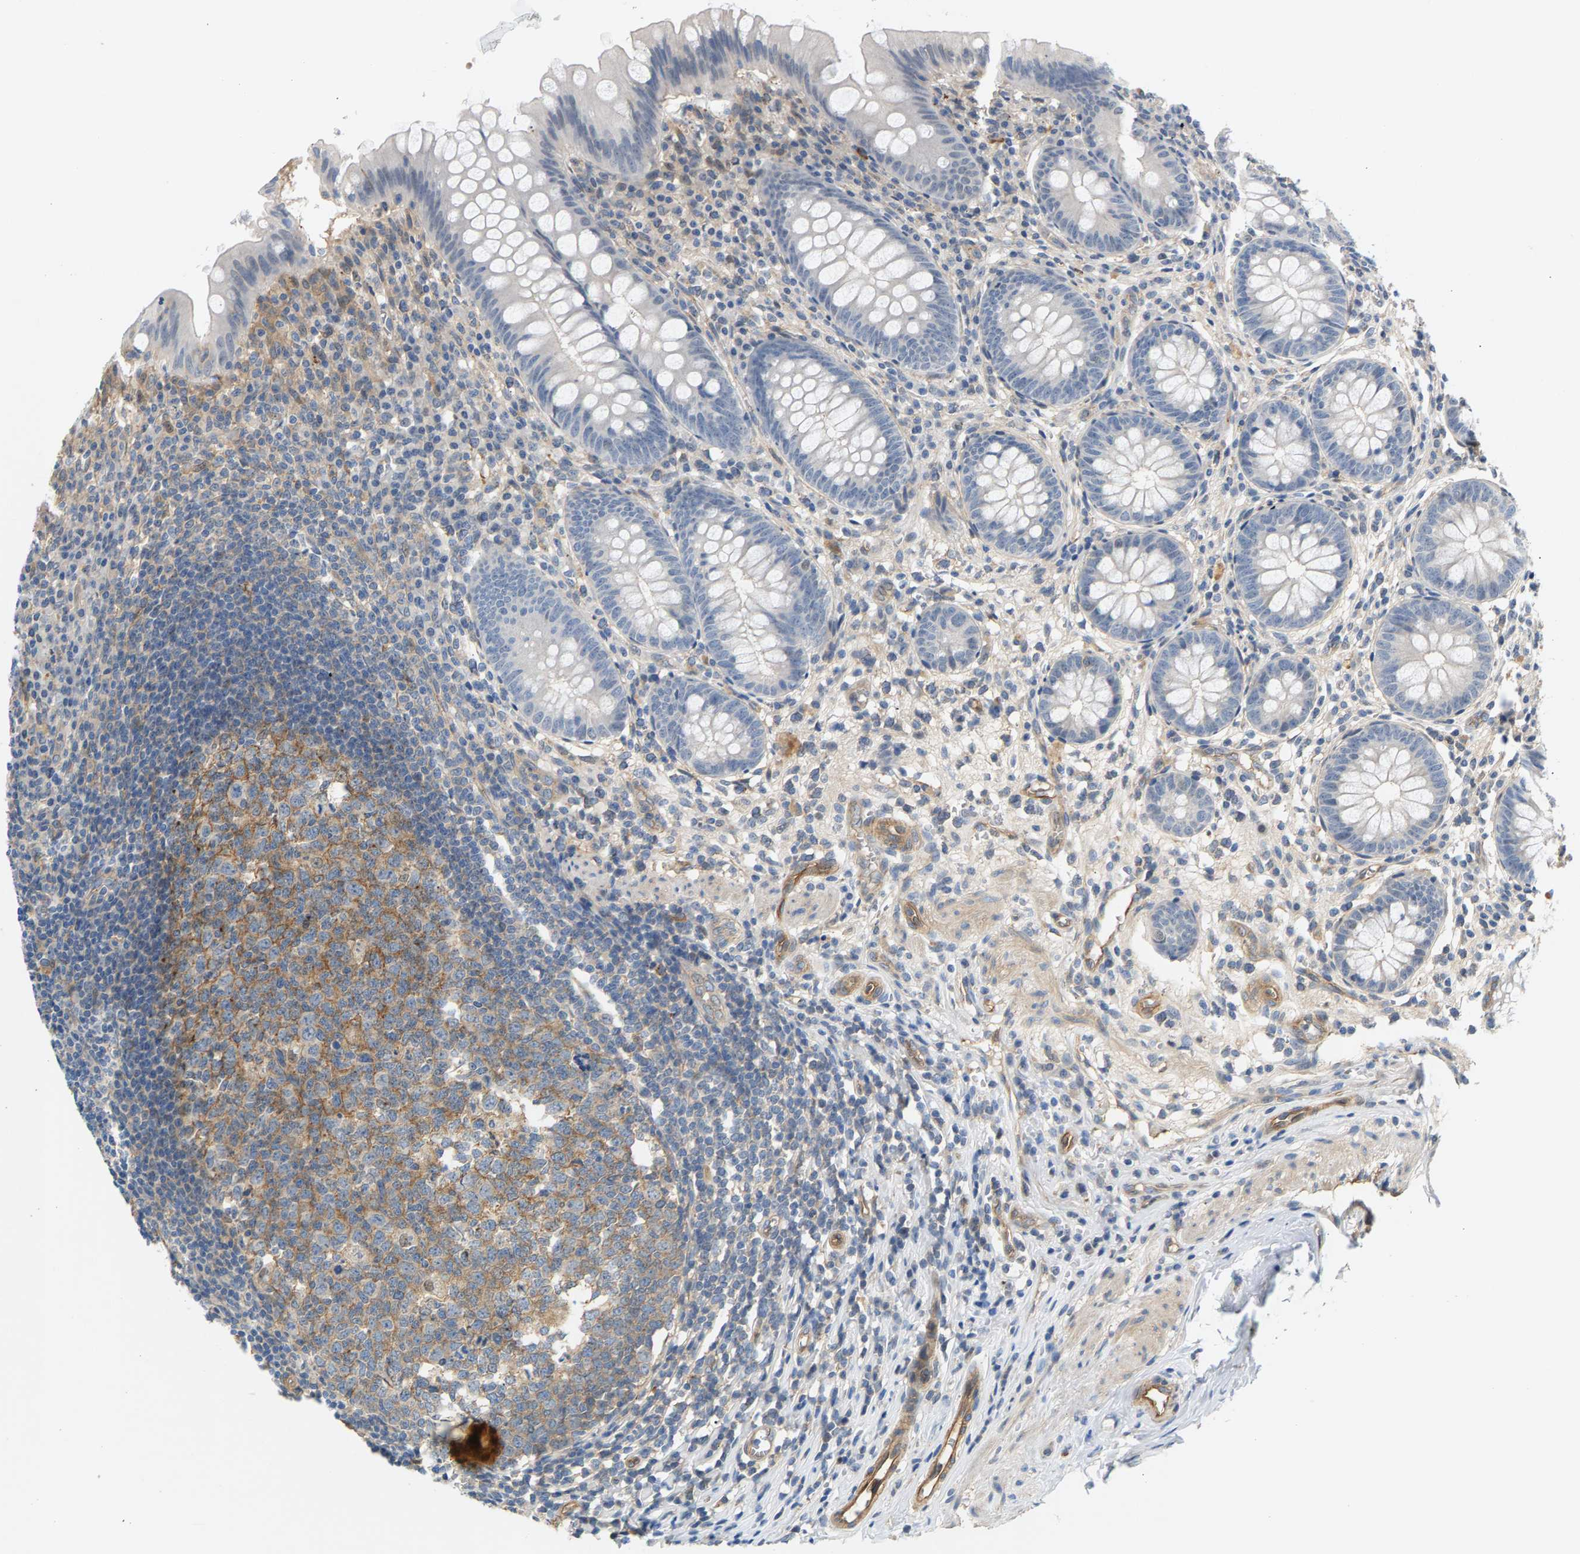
{"staining": {"intensity": "negative", "quantity": "none", "location": "none"}, "tissue": "appendix", "cell_type": "Glandular cells", "image_type": "normal", "snomed": [{"axis": "morphology", "description": "Normal tissue, NOS"}, {"axis": "topography", "description": "Appendix"}], "caption": "Immunohistochemistry (IHC) image of normal appendix: human appendix stained with DAB (3,3'-diaminobenzidine) displays no significant protein positivity in glandular cells.", "gene": "KRTAP27", "patient": {"sex": "male", "age": 56}}